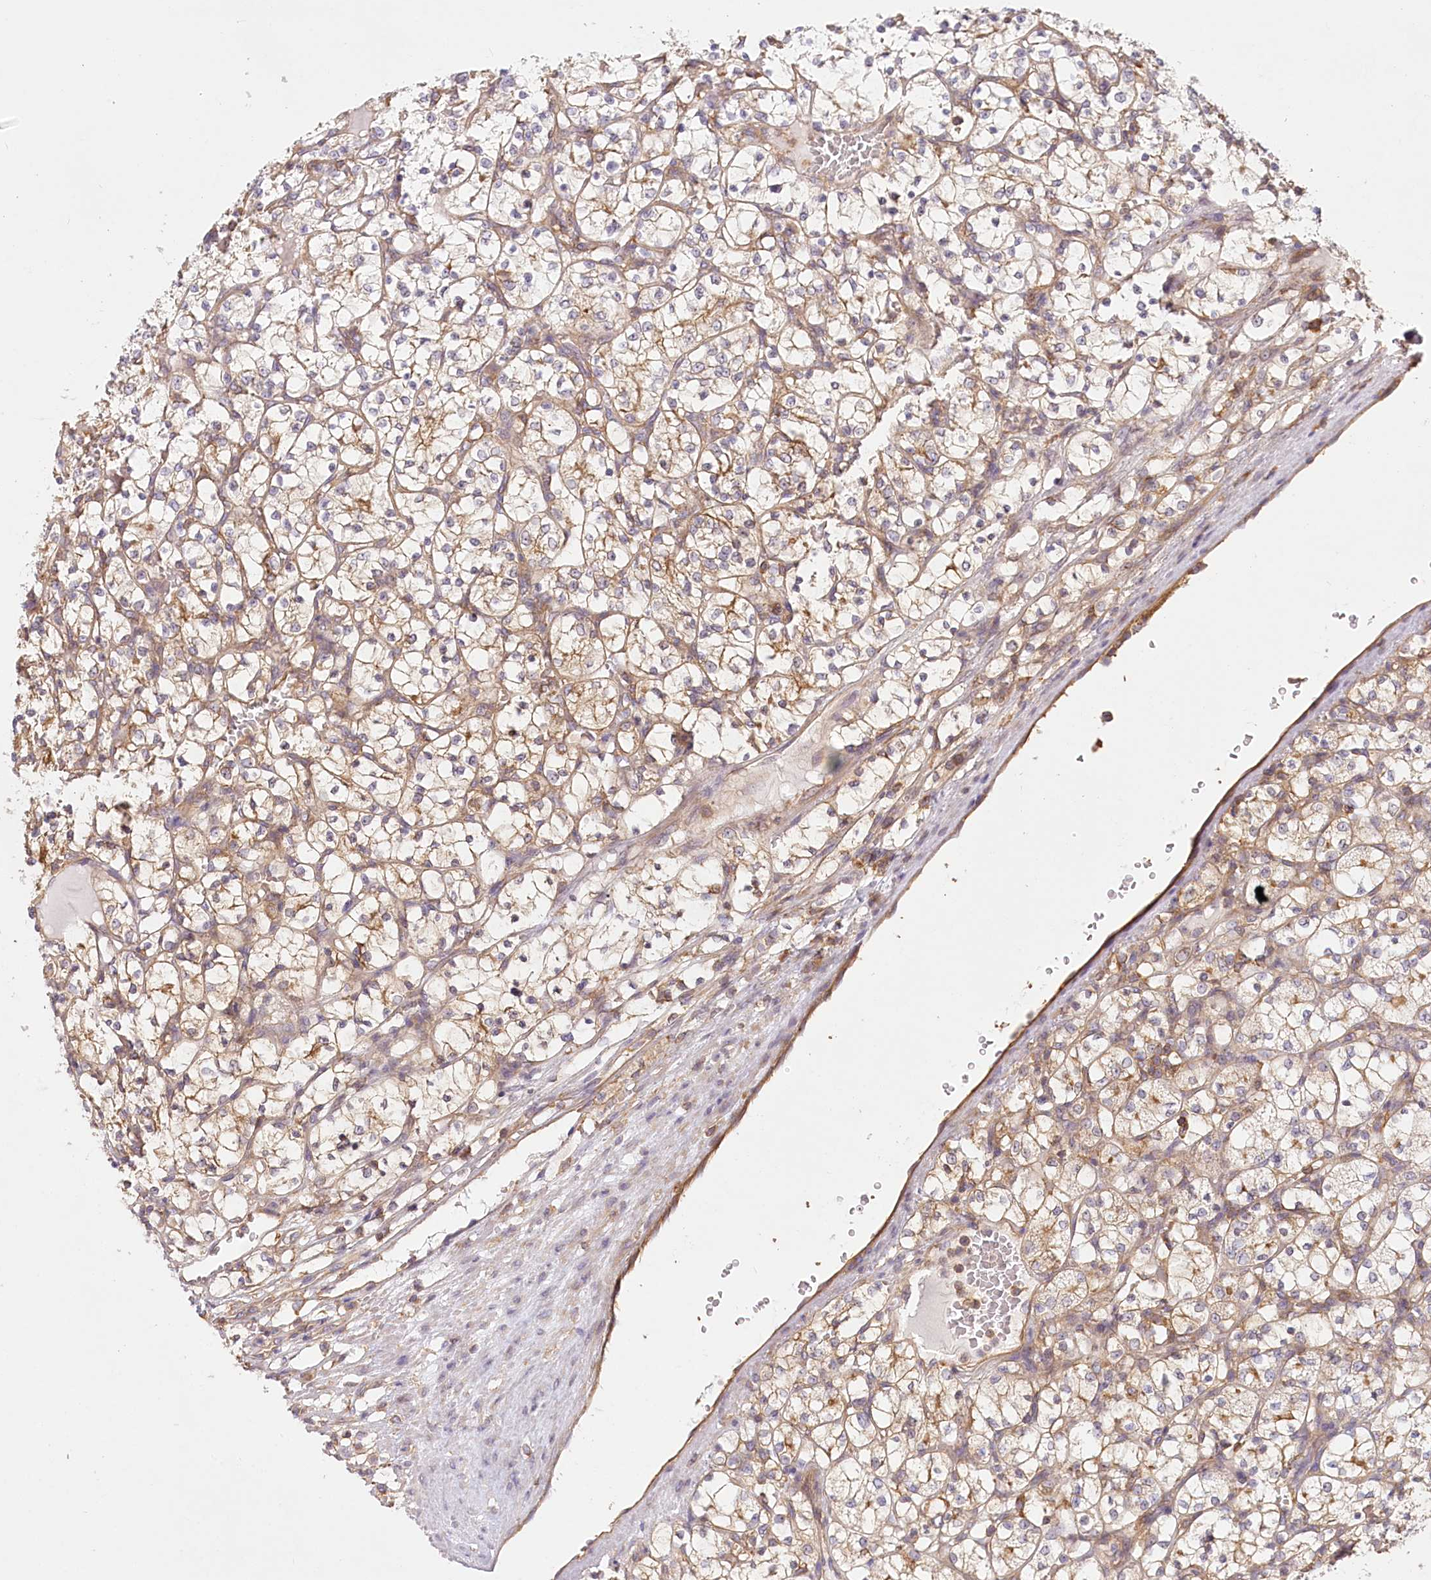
{"staining": {"intensity": "moderate", "quantity": ">75%", "location": "cytoplasmic/membranous"}, "tissue": "renal cancer", "cell_type": "Tumor cells", "image_type": "cancer", "snomed": [{"axis": "morphology", "description": "Adenocarcinoma, NOS"}, {"axis": "topography", "description": "Kidney"}], "caption": "Protein staining displays moderate cytoplasmic/membranous staining in about >75% of tumor cells in adenocarcinoma (renal).", "gene": "UMPS", "patient": {"sex": "female", "age": 69}}